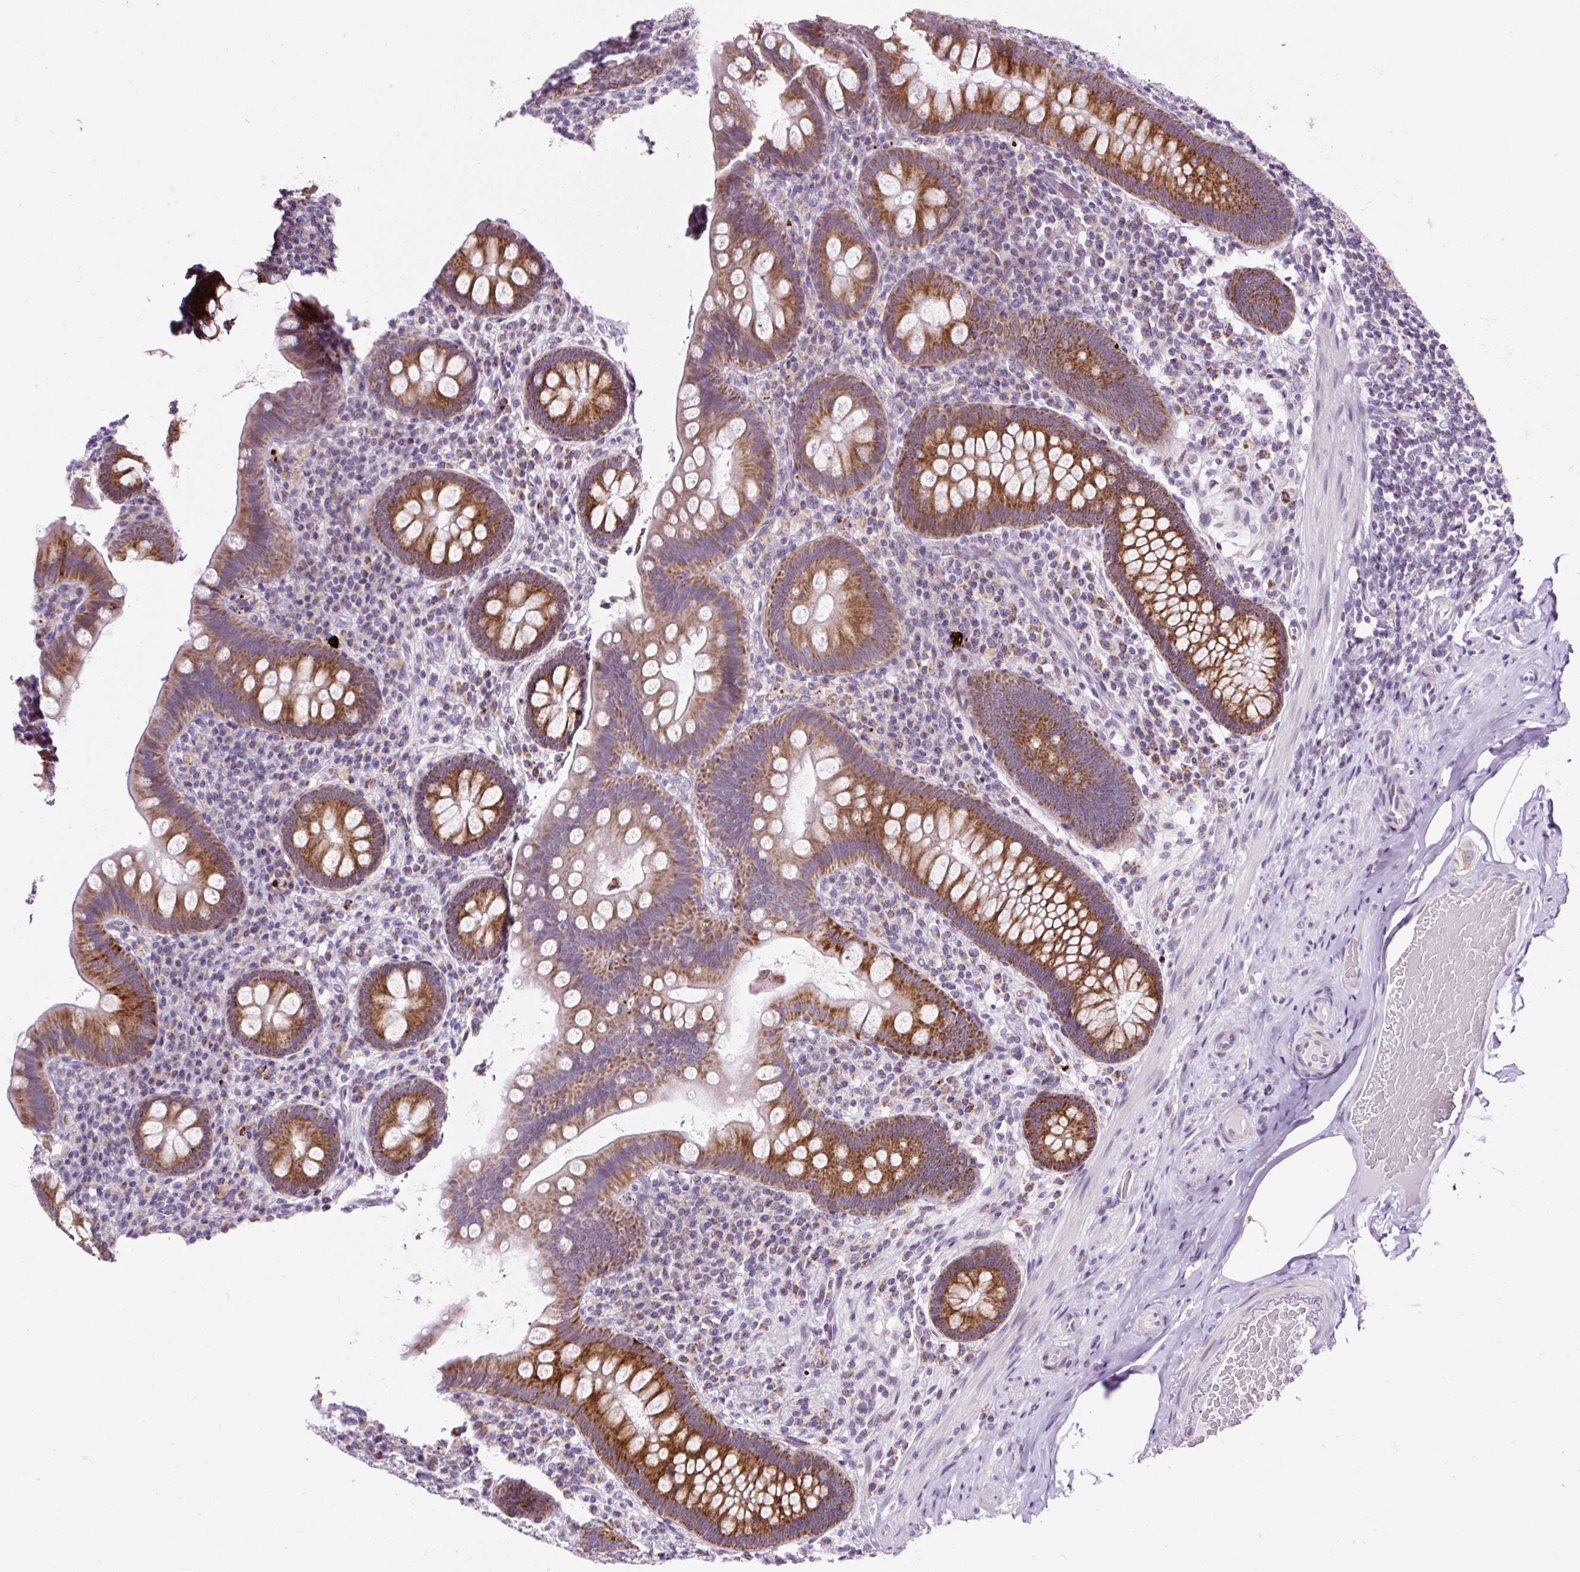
{"staining": {"intensity": "strong", "quantity": ">75%", "location": "cytoplasmic/membranous"}, "tissue": "appendix", "cell_type": "Glandular cells", "image_type": "normal", "snomed": [{"axis": "morphology", "description": "Normal tissue, NOS"}, {"axis": "topography", "description": "Appendix"}], "caption": "A high-resolution image shows immunohistochemistry (IHC) staining of unremarkable appendix, which displays strong cytoplasmic/membranous positivity in about >75% of glandular cells.", "gene": "FMC1", "patient": {"sex": "male", "age": 71}}